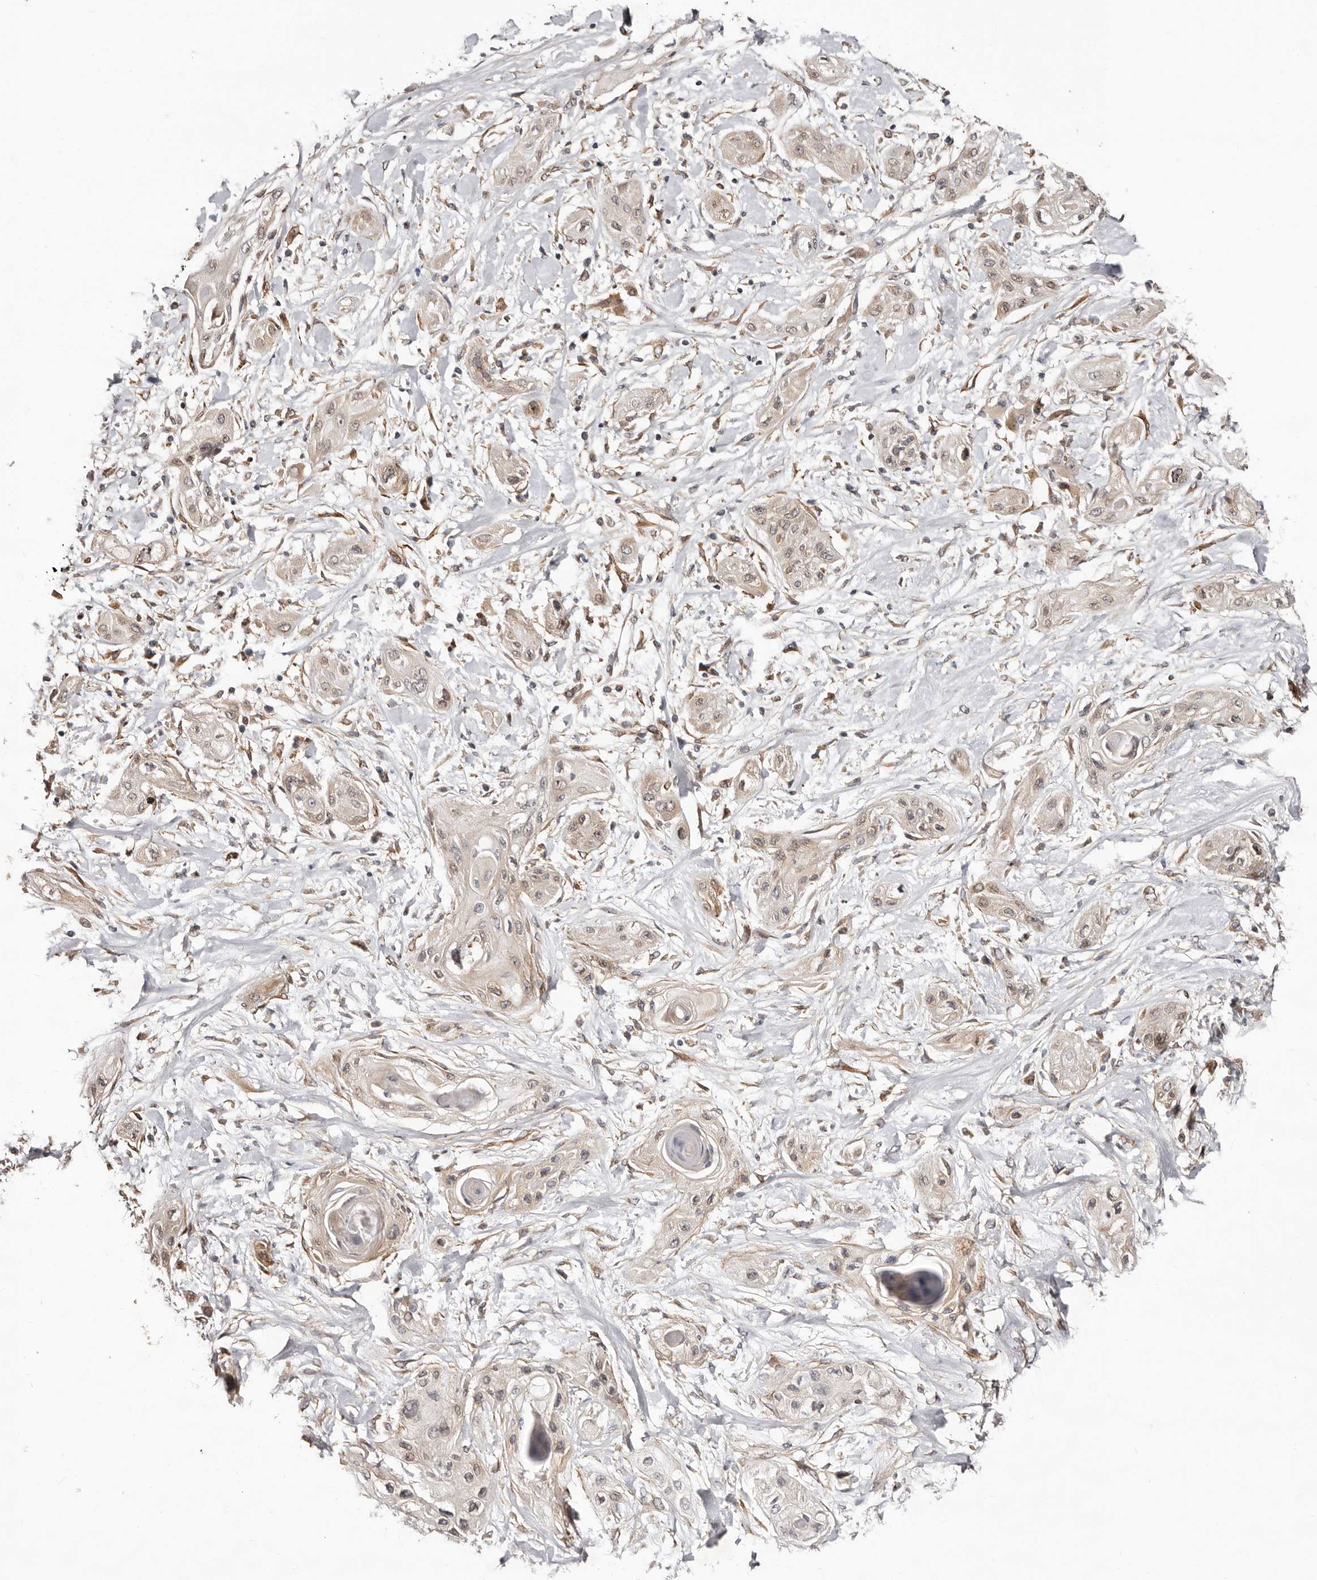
{"staining": {"intensity": "weak", "quantity": ">75%", "location": "cytoplasmic/membranous"}, "tissue": "lung cancer", "cell_type": "Tumor cells", "image_type": "cancer", "snomed": [{"axis": "morphology", "description": "Squamous cell carcinoma, NOS"}, {"axis": "topography", "description": "Lung"}], "caption": "Lung cancer (squamous cell carcinoma) was stained to show a protein in brown. There is low levels of weak cytoplasmic/membranous expression in about >75% of tumor cells. (DAB (3,3'-diaminobenzidine) = brown stain, brightfield microscopy at high magnification).", "gene": "MICAL2", "patient": {"sex": "female", "age": 47}}